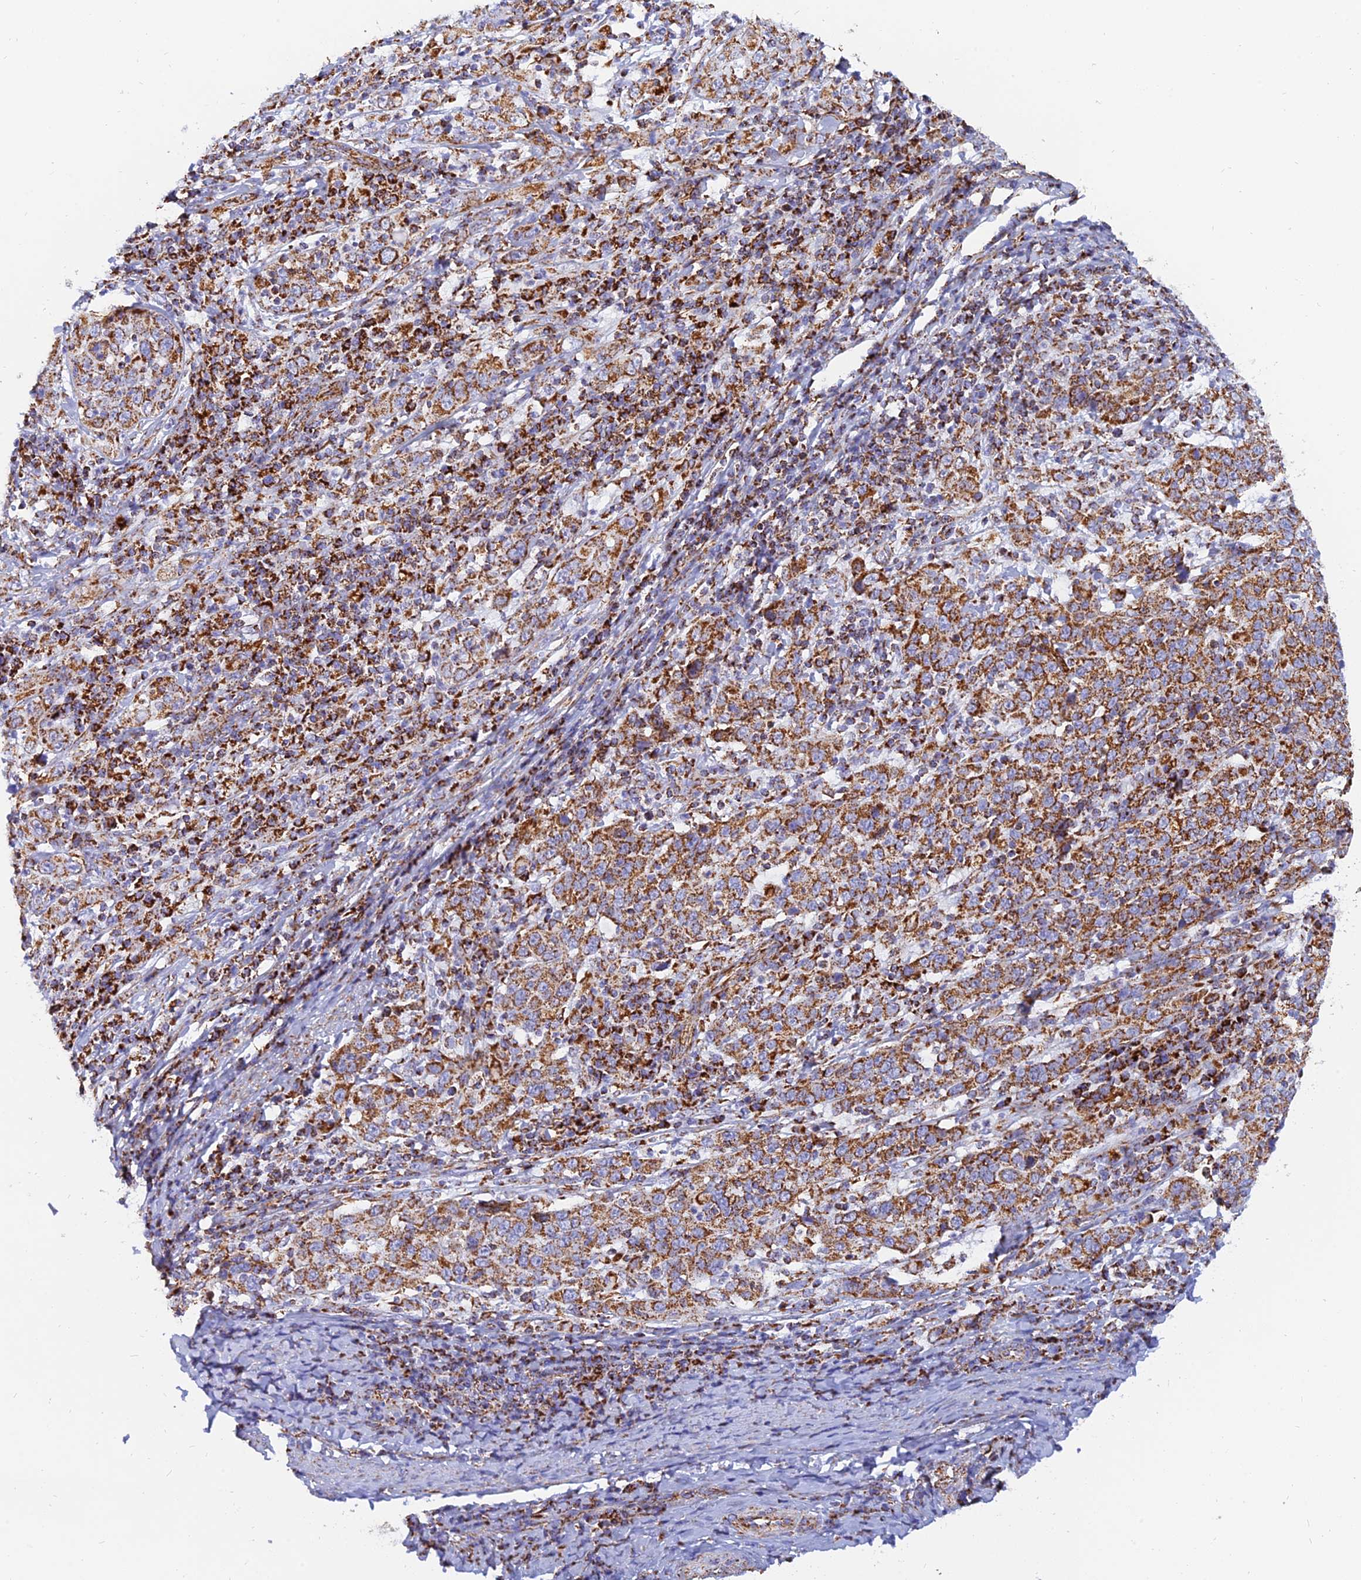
{"staining": {"intensity": "moderate", "quantity": ">75%", "location": "cytoplasmic/membranous"}, "tissue": "cervical cancer", "cell_type": "Tumor cells", "image_type": "cancer", "snomed": [{"axis": "morphology", "description": "Squamous cell carcinoma, NOS"}, {"axis": "topography", "description": "Cervix"}], "caption": "Protein staining reveals moderate cytoplasmic/membranous expression in about >75% of tumor cells in cervical cancer. The staining is performed using DAB brown chromogen to label protein expression. The nuclei are counter-stained blue using hematoxylin.", "gene": "NDUFB6", "patient": {"sex": "female", "age": 46}}